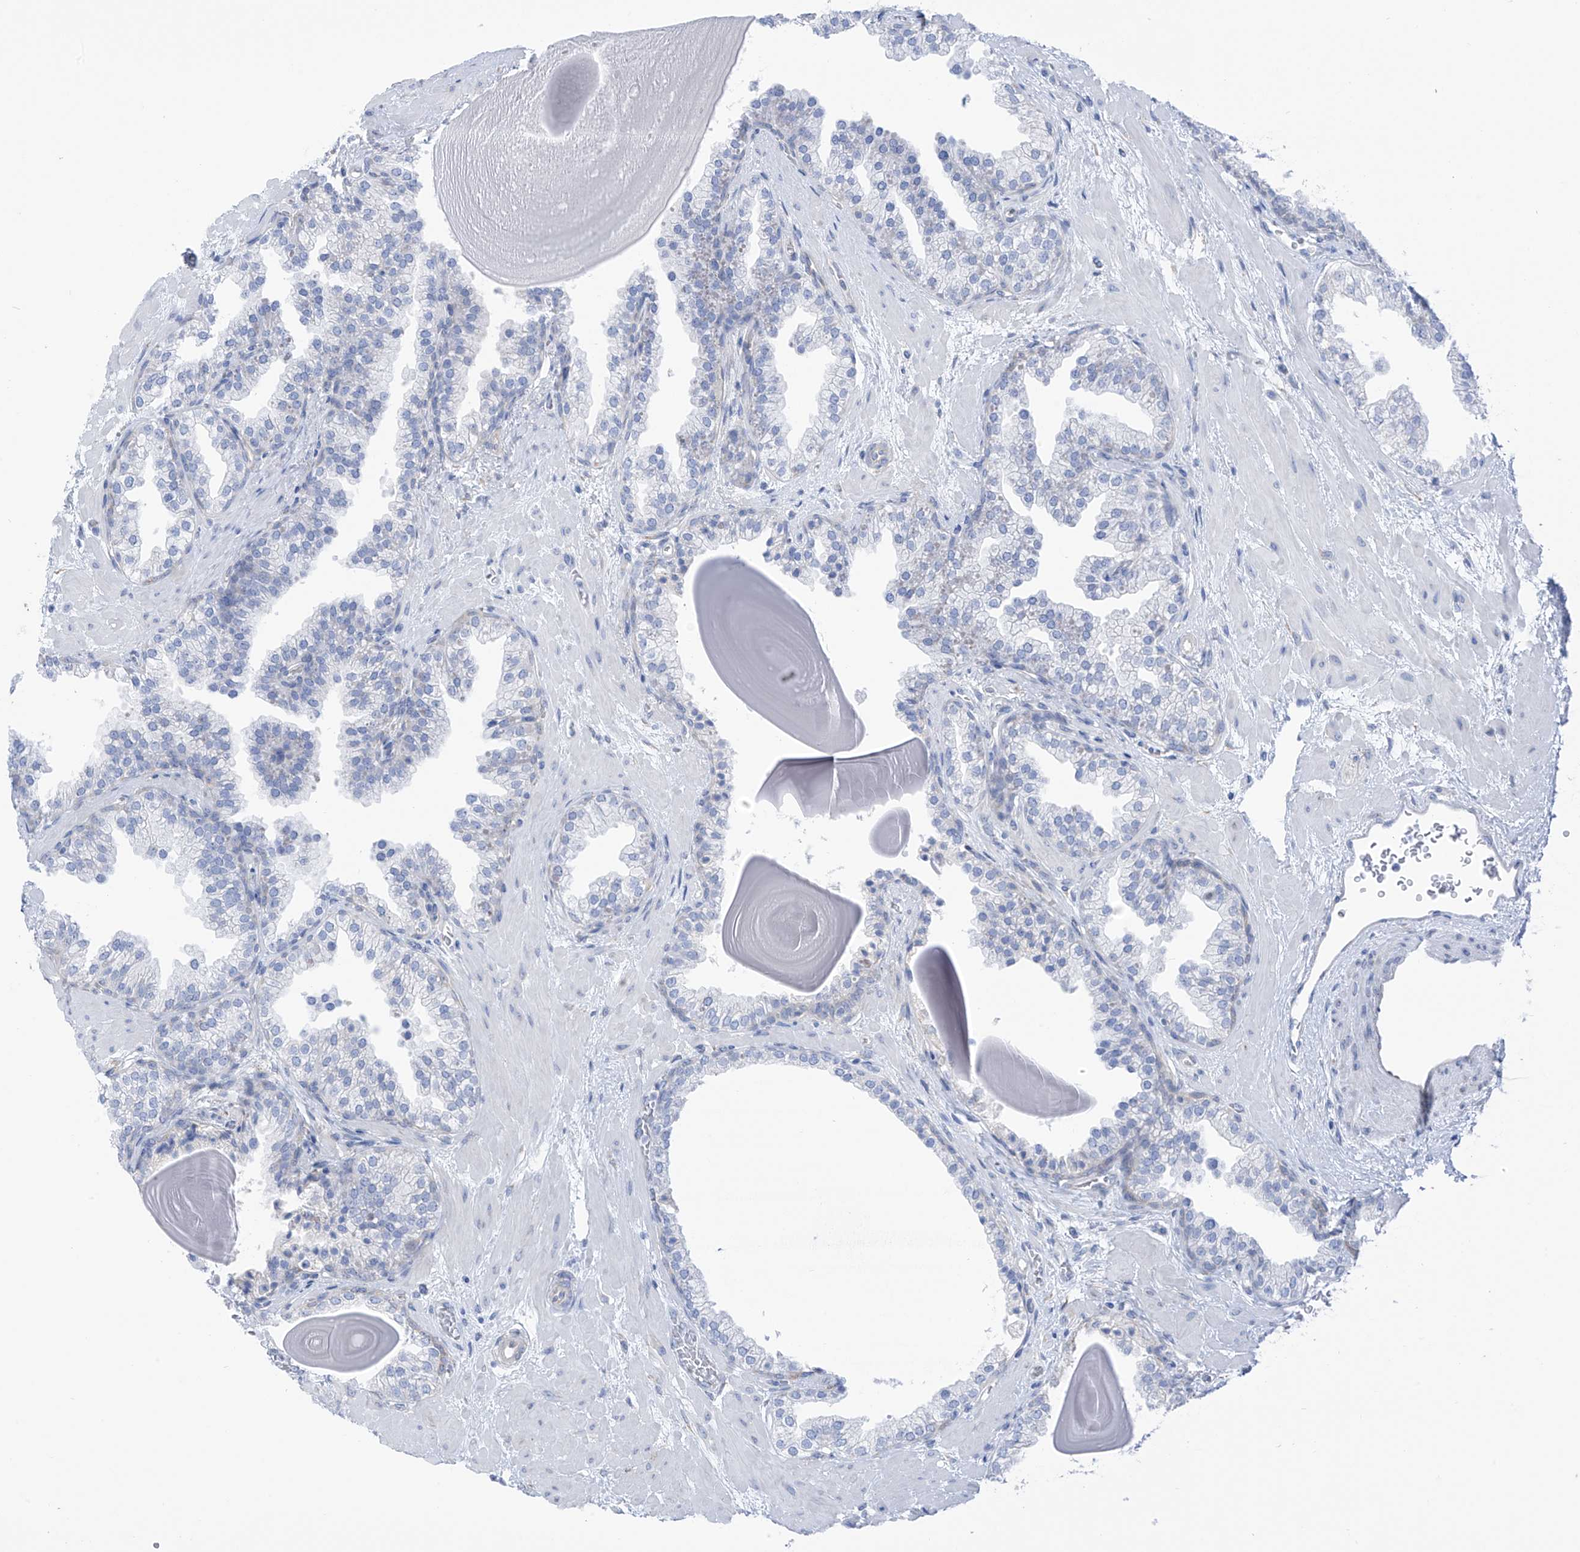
{"staining": {"intensity": "weak", "quantity": "<25%", "location": "cytoplasmic/membranous"}, "tissue": "prostate", "cell_type": "Glandular cells", "image_type": "normal", "snomed": [{"axis": "morphology", "description": "Normal tissue, NOS"}, {"axis": "topography", "description": "Prostate"}], "caption": "This is an immunohistochemistry histopathology image of unremarkable human prostate. There is no staining in glandular cells.", "gene": "RCN2", "patient": {"sex": "male", "age": 48}}